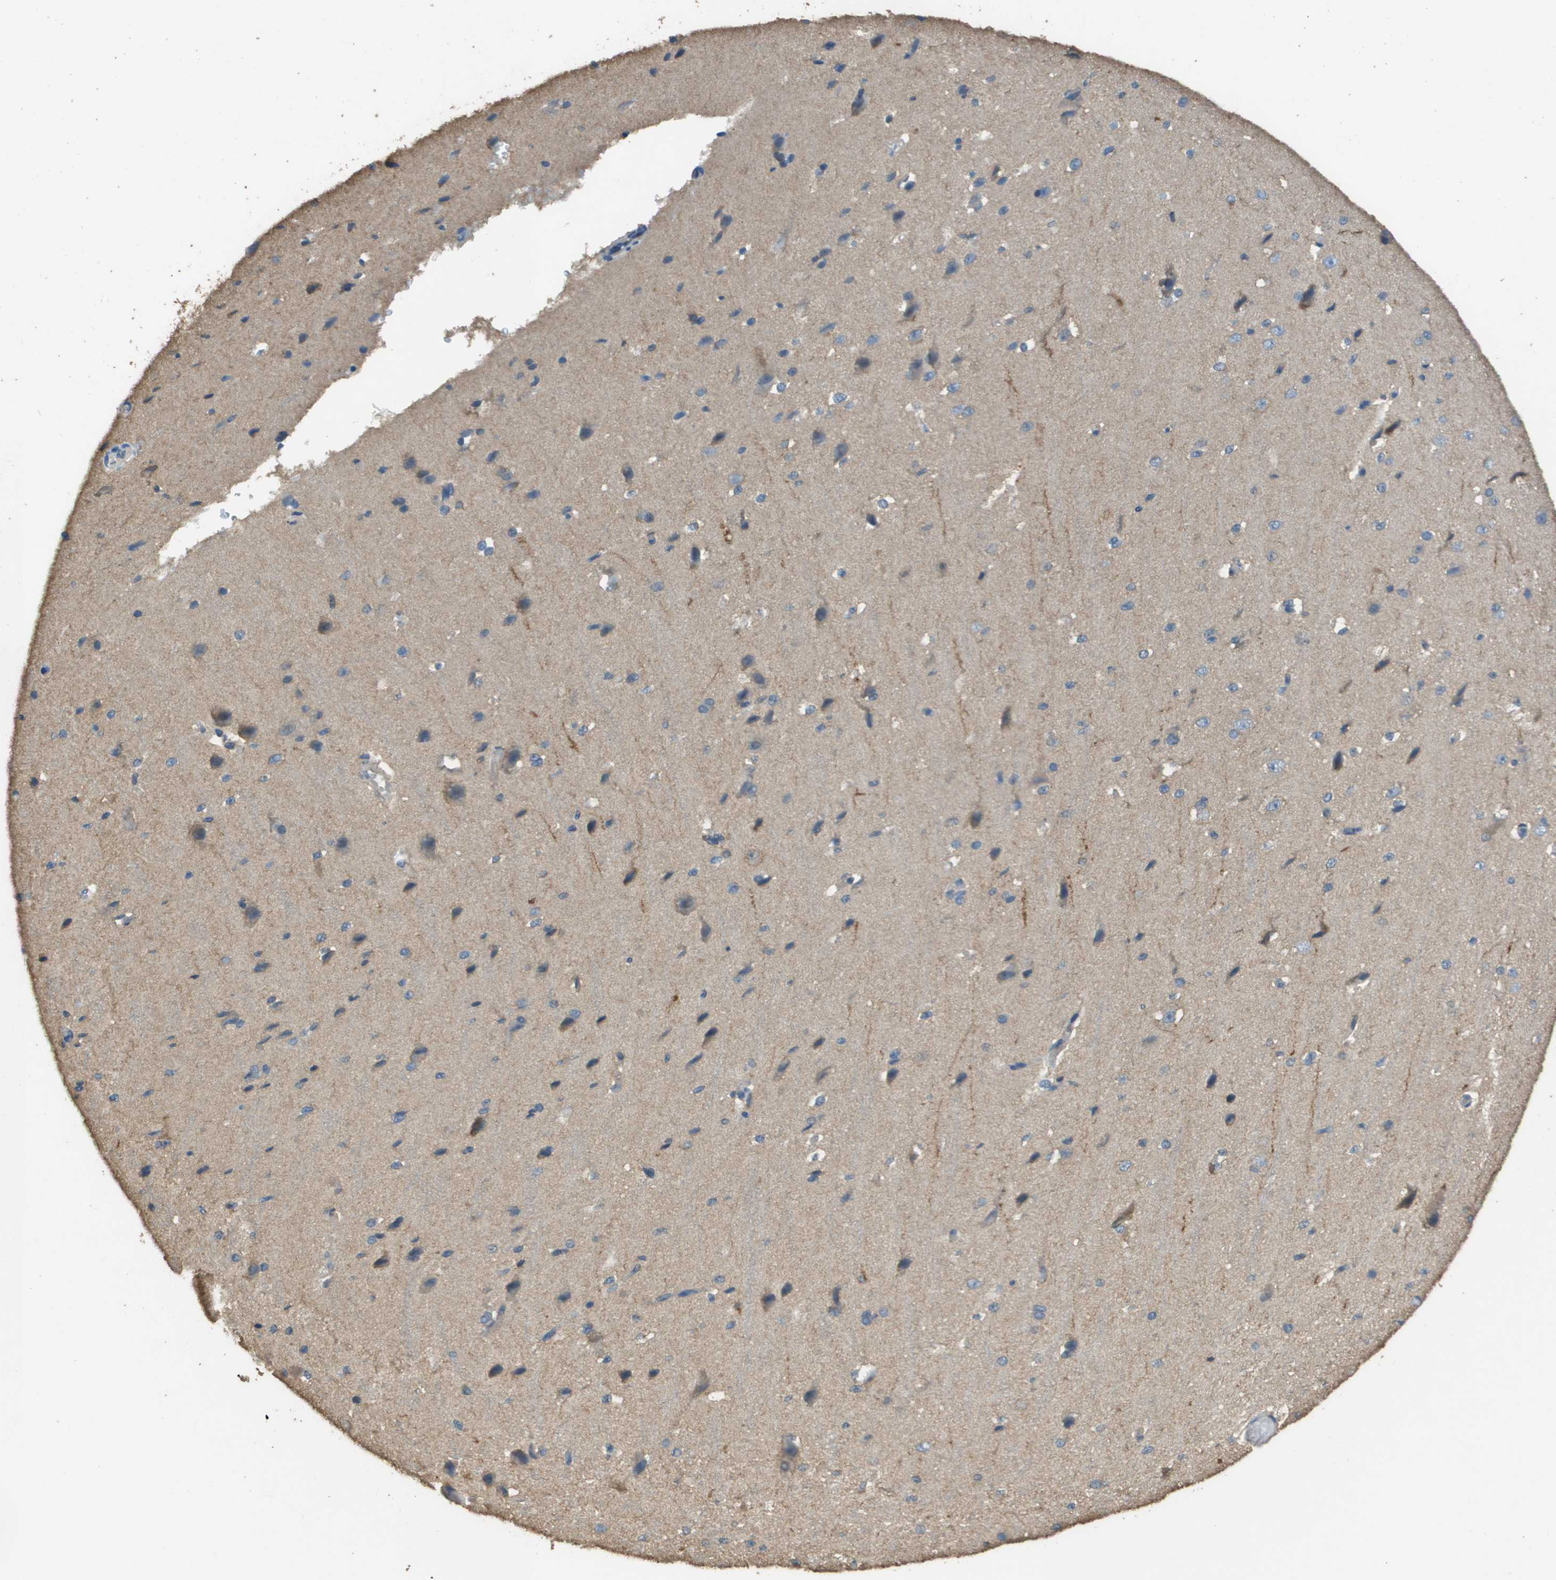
{"staining": {"intensity": "negative", "quantity": "none", "location": "none"}, "tissue": "cerebral cortex", "cell_type": "Endothelial cells", "image_type": "normal", "snomed": [{"axis": "morphology", "description": "Normal tissue, NOS"}, {"axis": "morphology", "description": "Developmental malformation"}, {"axis": "topography", "description": "Cerebral cortex"}], "caption": "Endothelial cells show no significant protein positivity in benign cerebral cortex.", "gene": "MS4A7", "patient": {"sex": "female", "age": 30}}